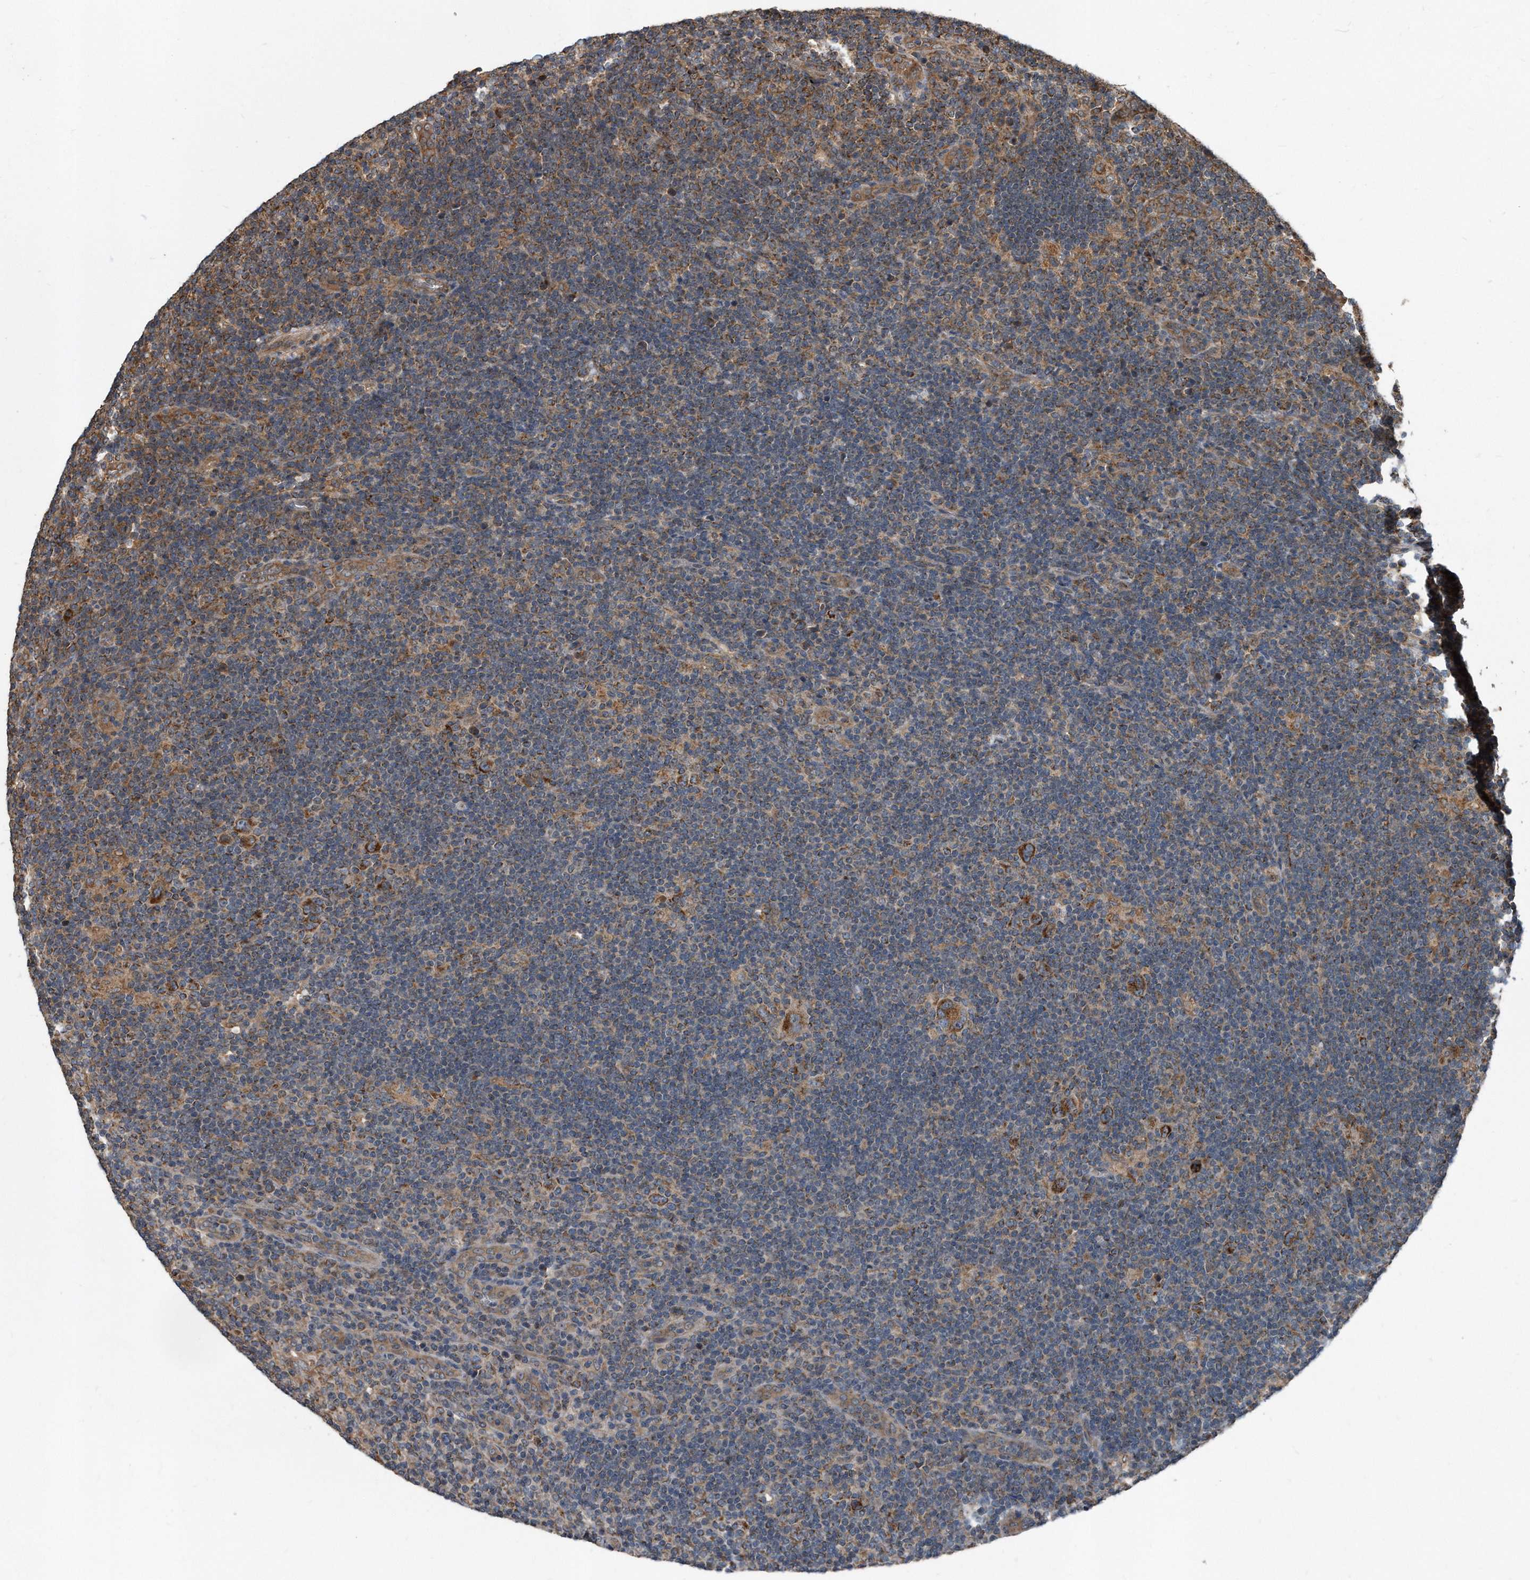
{"staining": {"intensity": "moderate", "quantity": ">75%", "location": "cytoplasmic/membranous"}, "tissue": "lymphoma", "cell_type": "Tumor cells", "image_type": "cancer", "snomed": [{"axis": "morphology", "description": "Hodgkin's disease, NOS"}, {"axis": "topography", "description": "Lymph node"}], "caption": "IHC staining of Hodgkin's disease, which exhibits medium levels of moderate cytoplasmic/membranous positivity in about >75% of tumor cells indicating moderate cytoplasmic/membranous protein positivity. The staining was performed using DAB (3,3'-diaminobenzidine) (brown) for protein detection and nuclei were counterstained in hematoxylin (blue).", "gene": "FAM136A", "patient": {"sex": "female", "age": 57}}